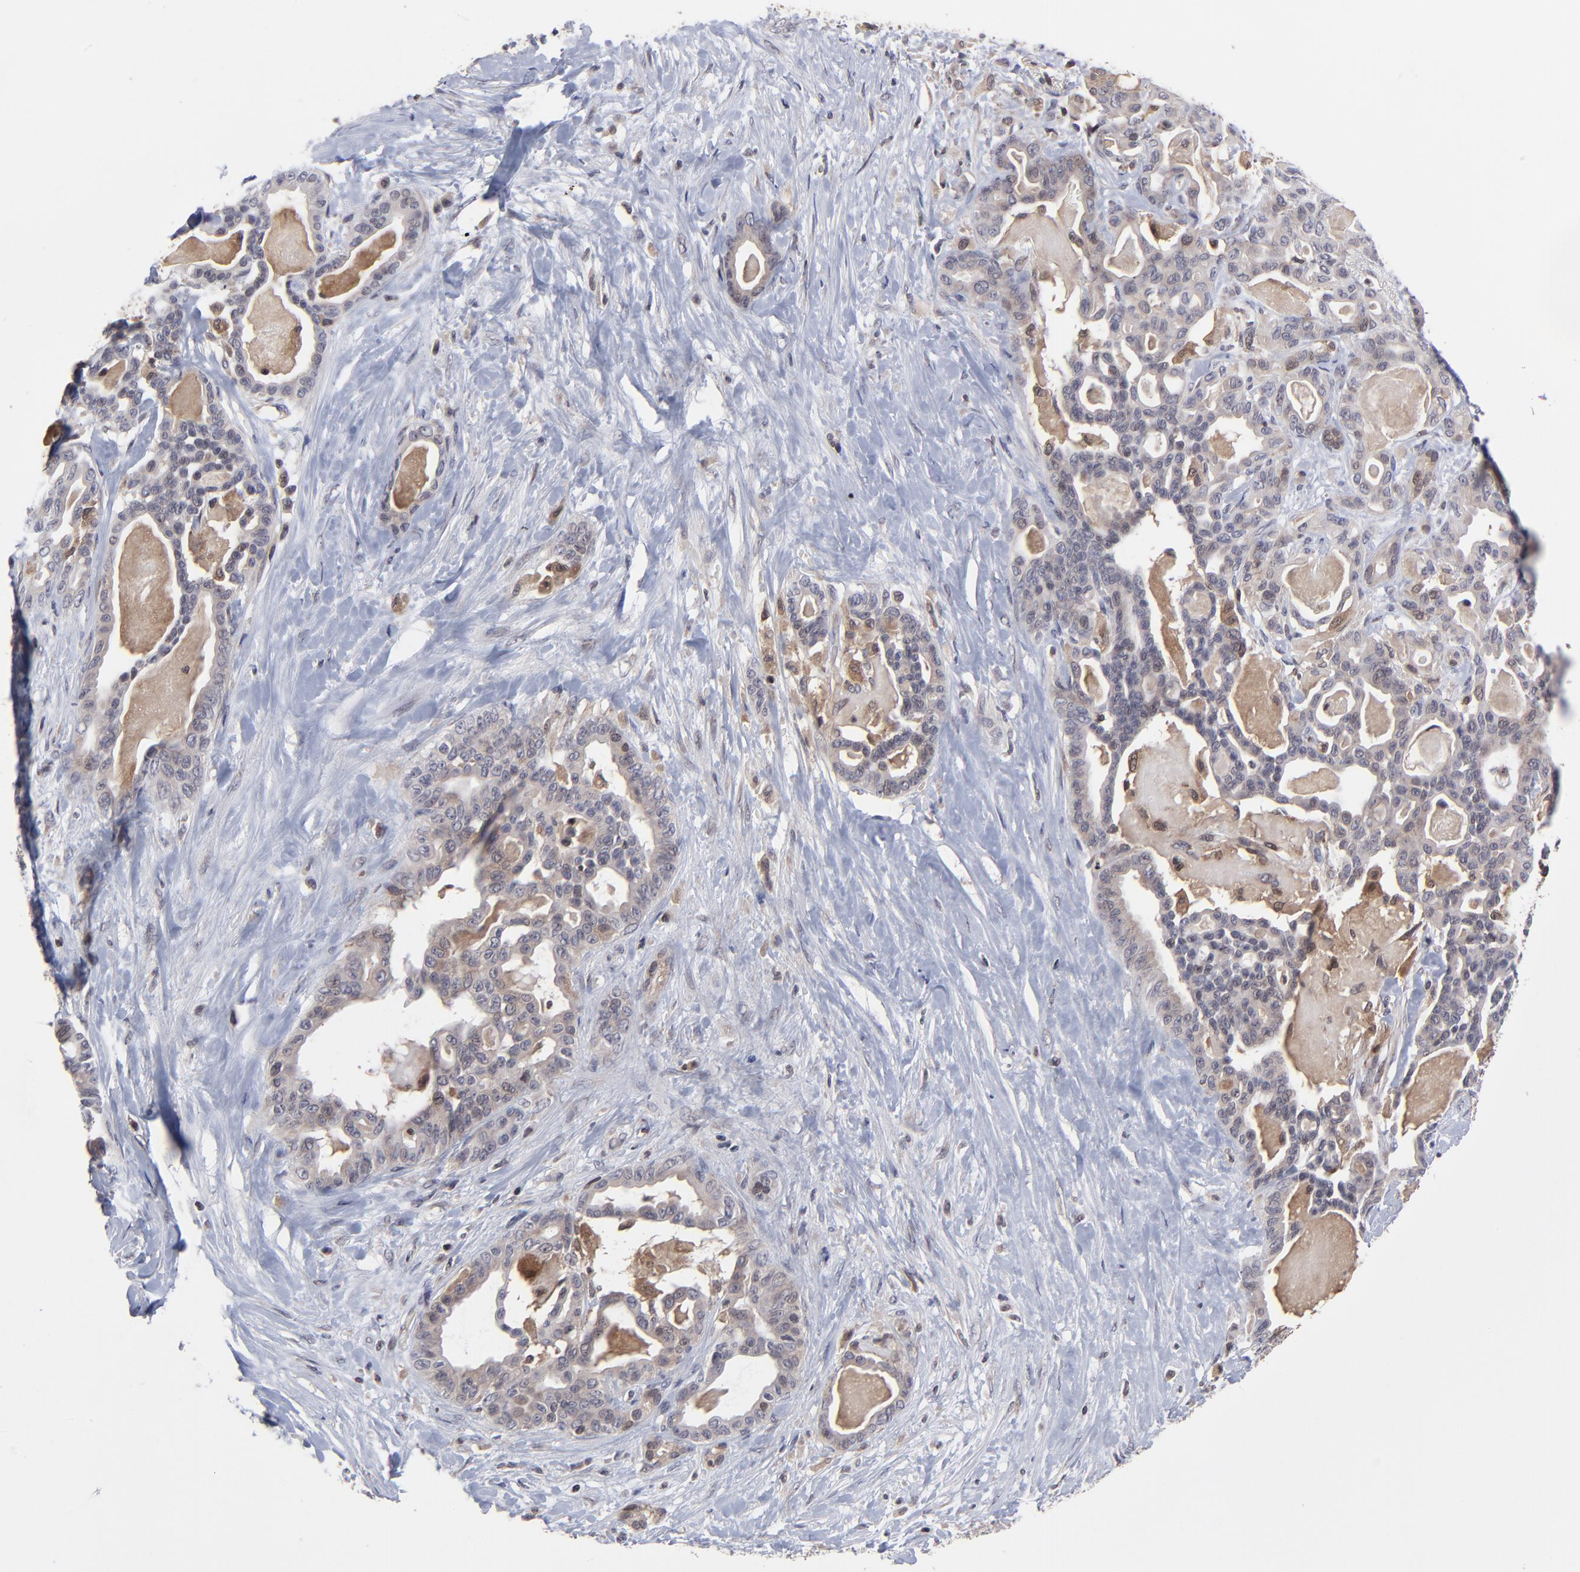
{"staining": {"intensity": "weak", "quantity": "25%-75%", "location": "cytoplasmic/membranous"}, "tissue": "pancreatic cancer", "cell_type": "Tumor cells", "image_type": "cancer", "snomed": [{"axis": "morphology", "description": "Adenocarcinoma, NOS"}, {"axis": "topography", "description": "Pancreas"}], "caption": "The image exhibits staining of pancreatic adenocarcinoma, revealing weak cytoplasmic/membranous protein positivity (brown color) within tumor cells. (DAB IHC, brown staining for protein, blue staining for nuclei).", "gene": "UBE2L6", "patient": {"sex": "male", "age": 63}}